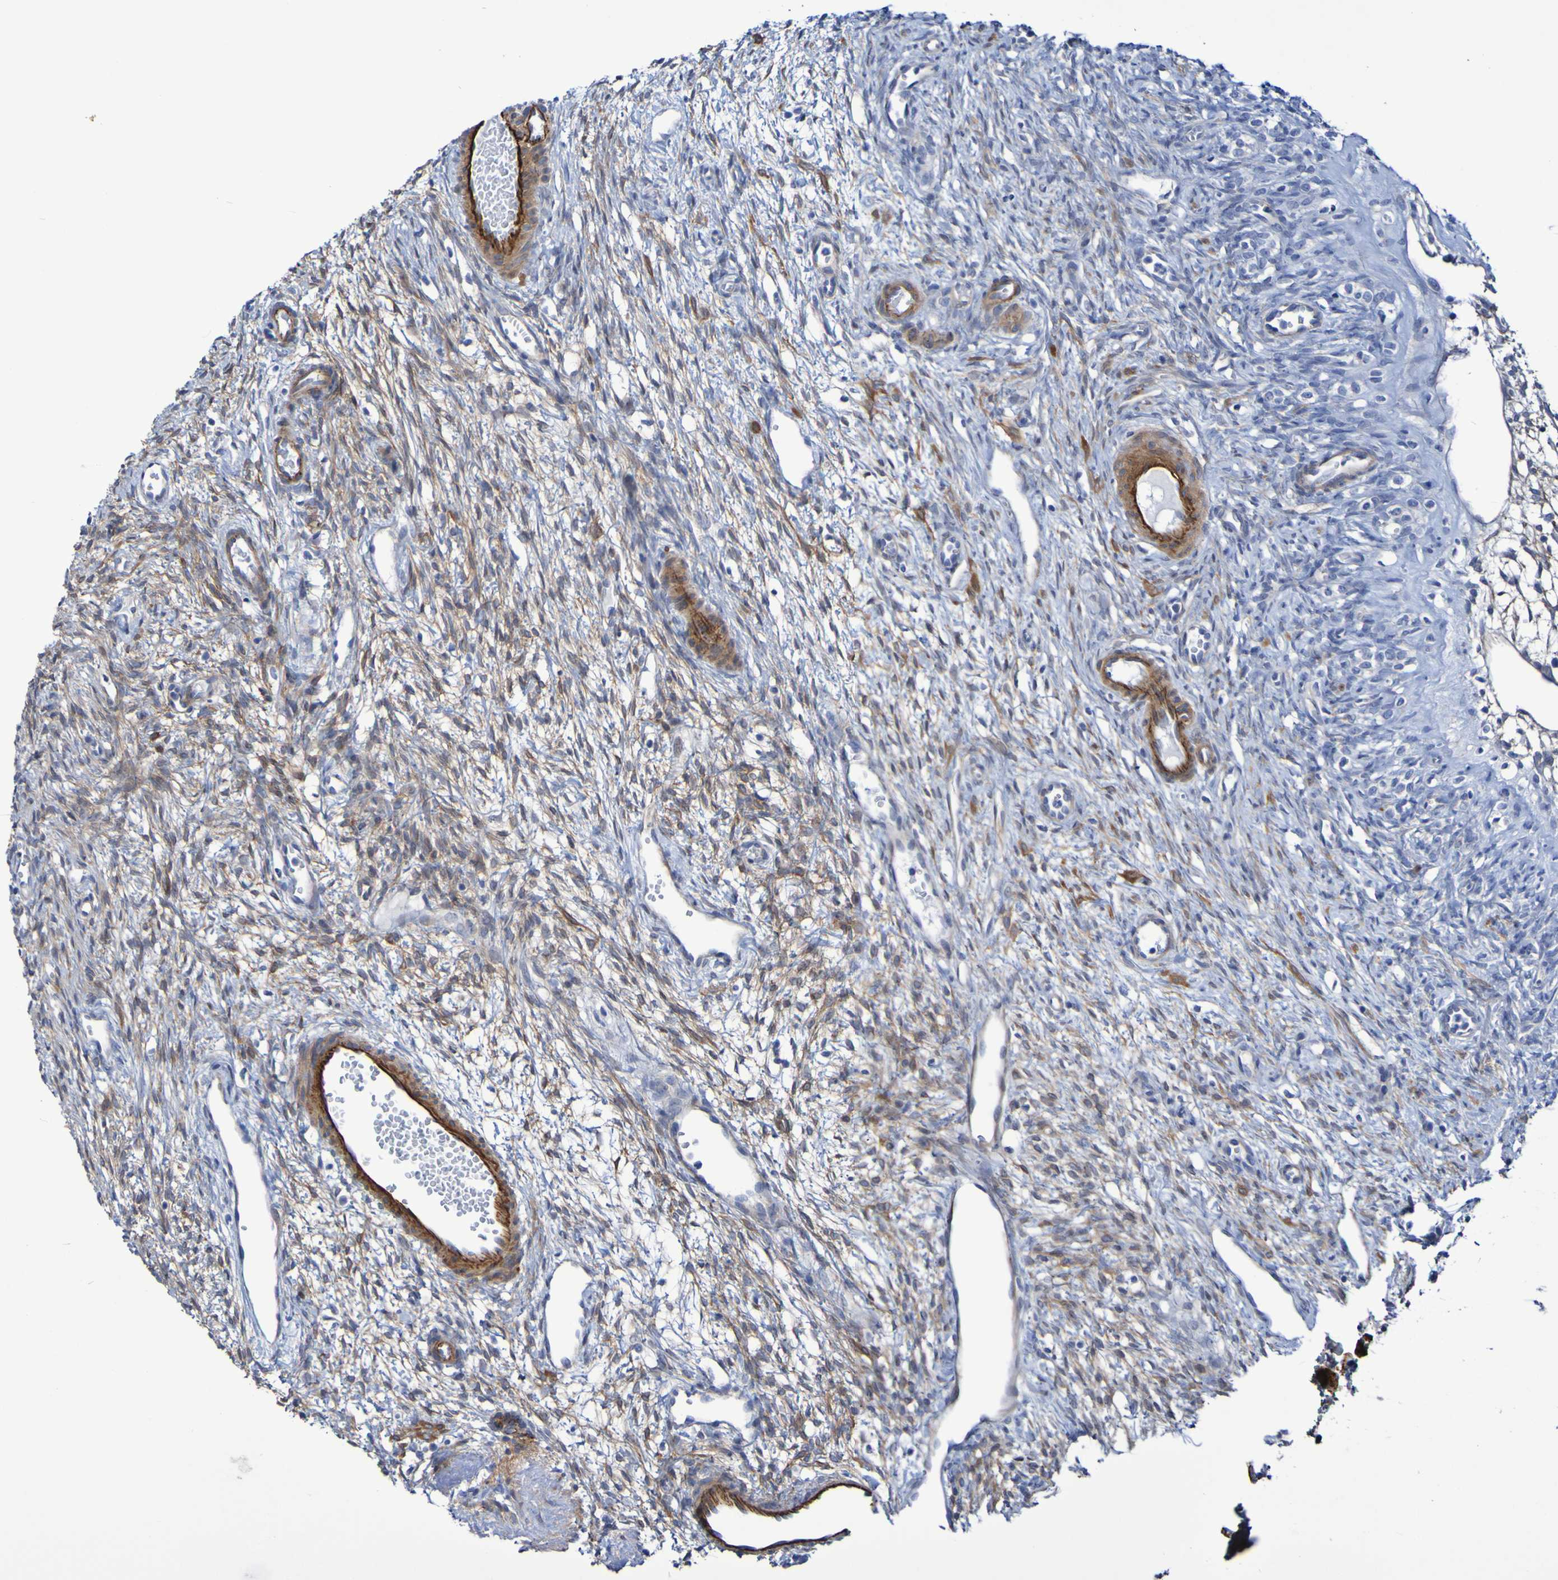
{"staining": {"intensity": "moderate", "quantity": "25%-75%", "location": "cytoplasmic/membranous"}, "tissue": "ovary", "cell_type": "Ovarian stroma cells", "image_type": "normal", "snomed": [{"axis": "morphology", "description": "Normal tissue, NOS"}, {"axis": "topography", "description": "Ovary"}], "caption": "About 25%-75% of ovarian stroma cells in normal human ovary exhibit moderate cytoplasmic/membranous protein staining as visualized by brown immunohistochemical staining.", "gene": "LPP", "patient": {"sex": "female", "age": 33}}